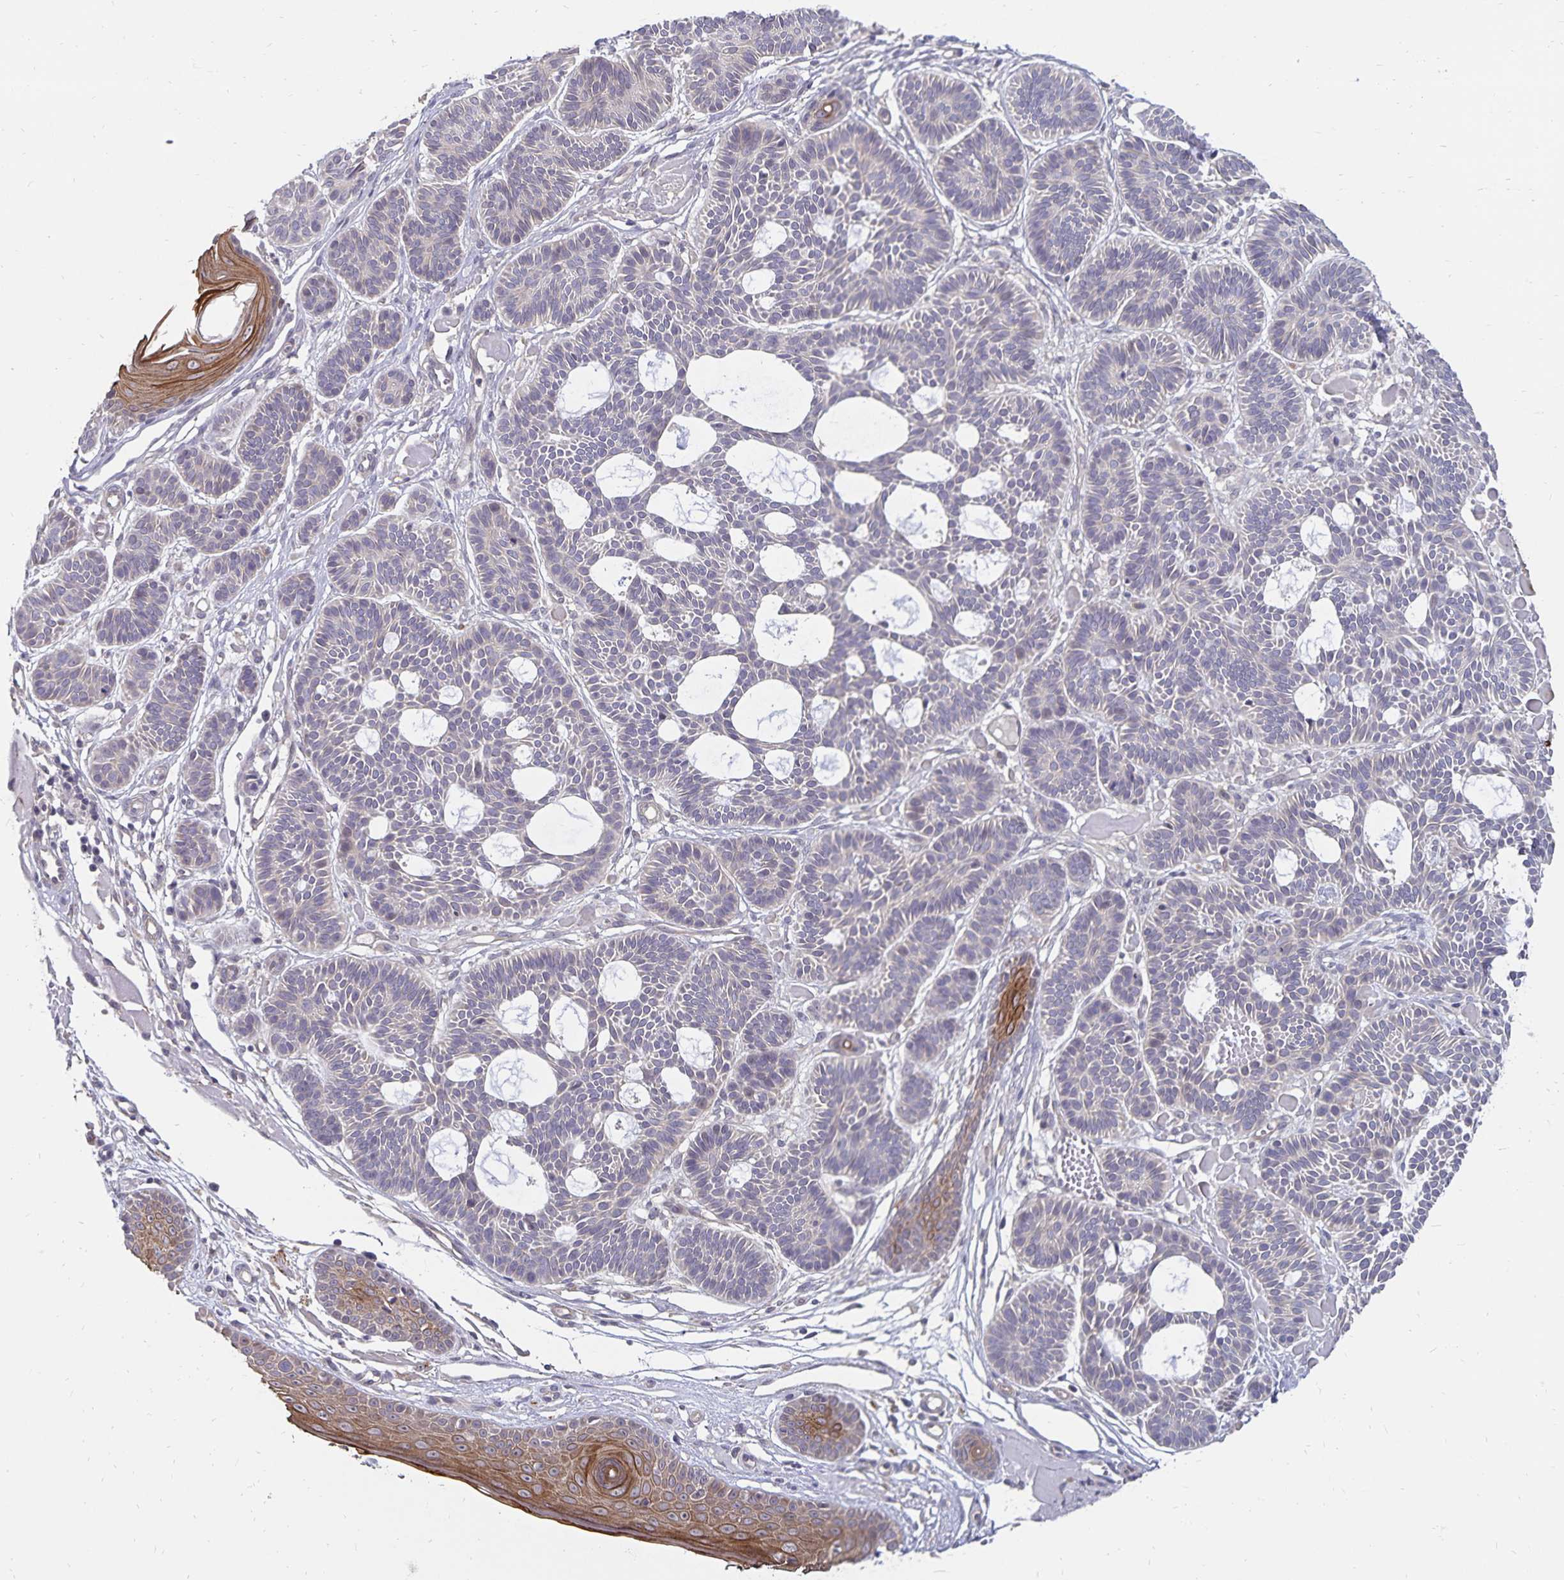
{"staining": {"intensity": "negative", "quantity": "none", "location": "none"}, "tissue": "skin cancer", "cell_type": "Tumor cells", "image_type": "cancer", "snomed": [{"axis": "morphology", "description": "Basal cell carcinoma"}, {"axis": "topography", "description": "Skin"}], "caption": "Skin cancer (basal cell carcinoma) was stained to show a protein in brown. There is no significant staining in tumor cells.", "gene": "CDKN2B", "patient": {"sex": "male", "age": 85}}